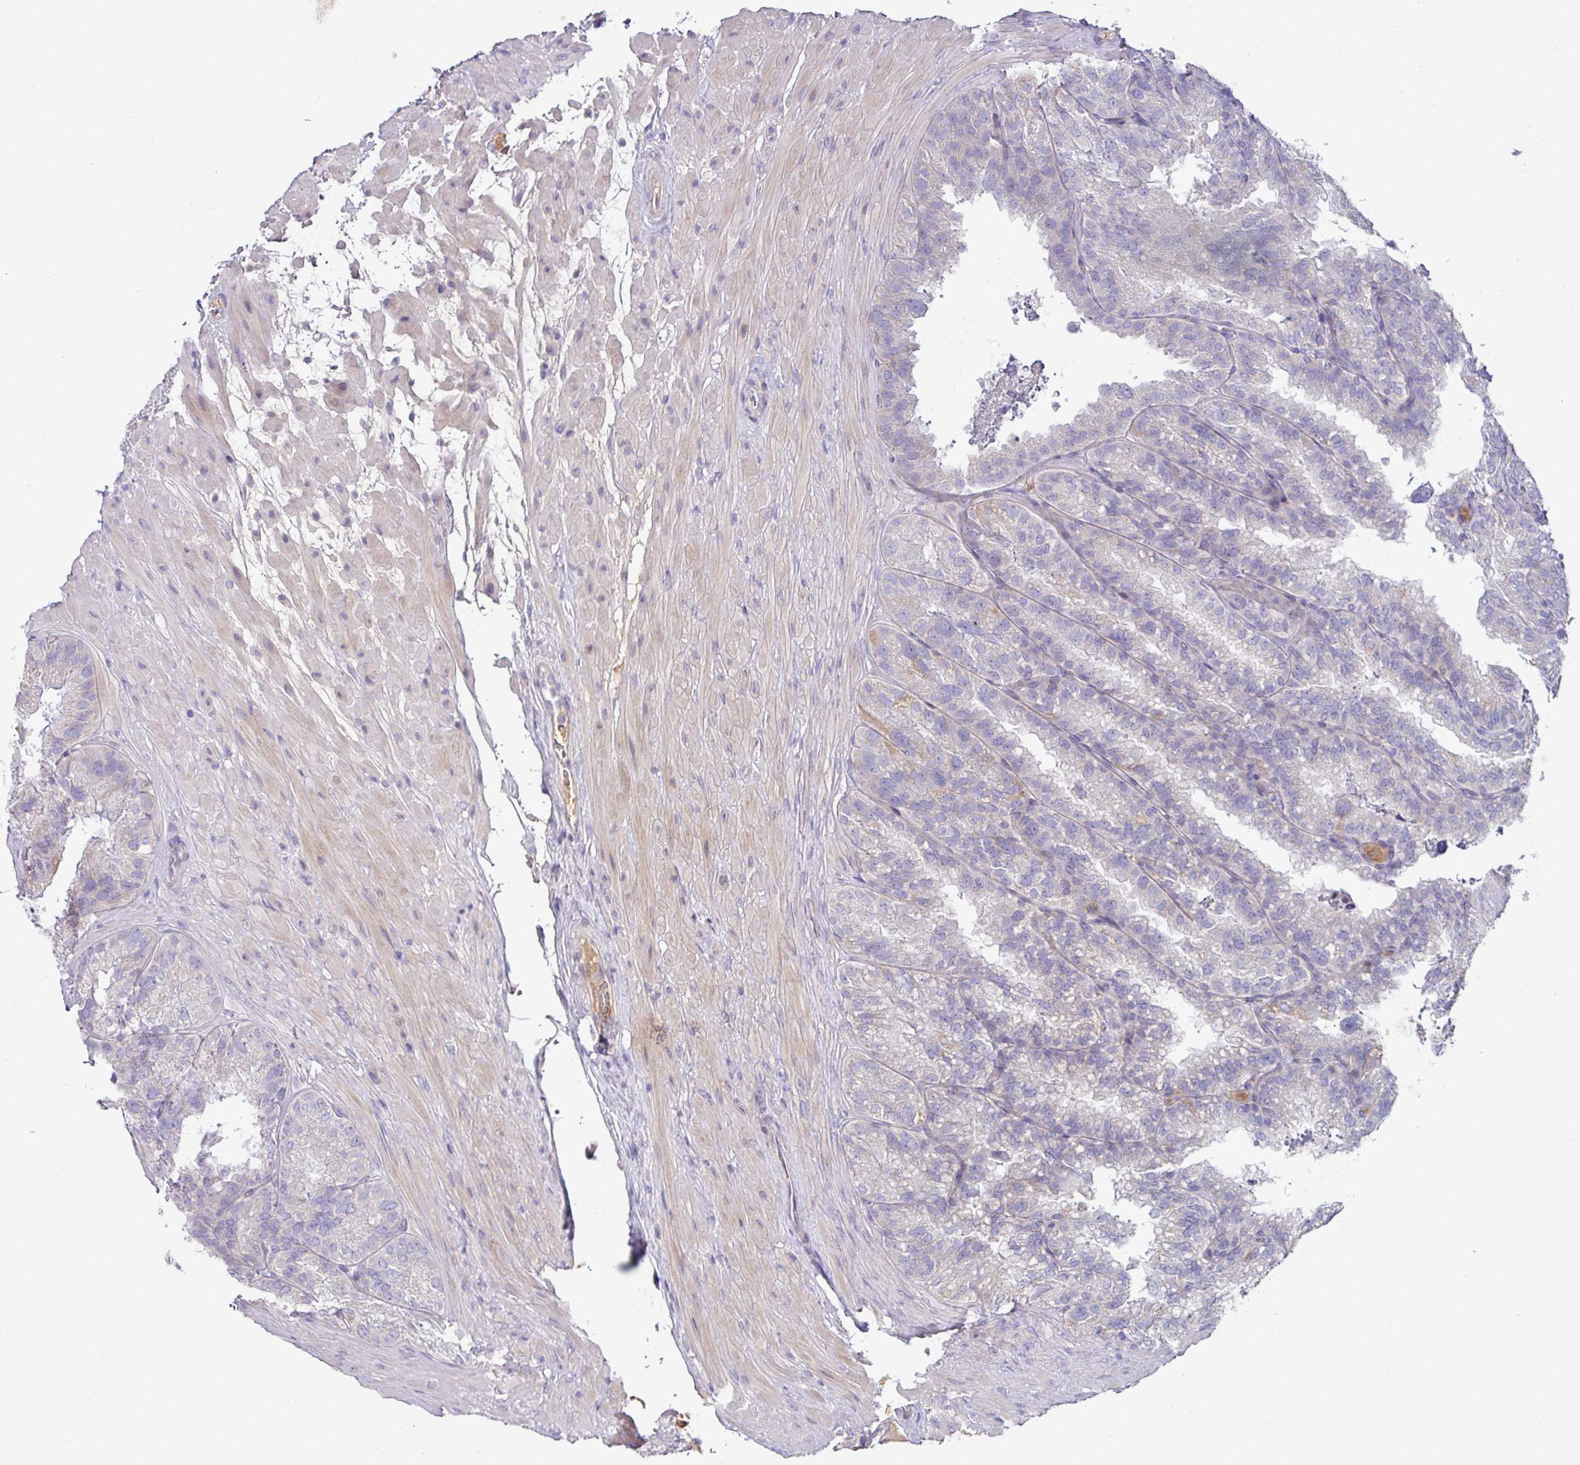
{"staining": {"intensity": "negative", "quantity": "none", "location": "none"}, "tissue": "seminal vesicle", "cell_type": "Glandular cells", "image_type": "normal", "snomed": [{"axis": "morphology", "description": "Normal tissue, NOS"}, {"axis": "topography", "description": "Seminal veicle"}], "caption": "Immunohistochemistry histopathology image of normal seminal vesicle stained for a protein (brown), which shows no staining in glandular cells. (IHC, brightfield microscopy, high magnification).", "gene": "SLAMF6", "patient": {"sex": "male", "age": 58}}